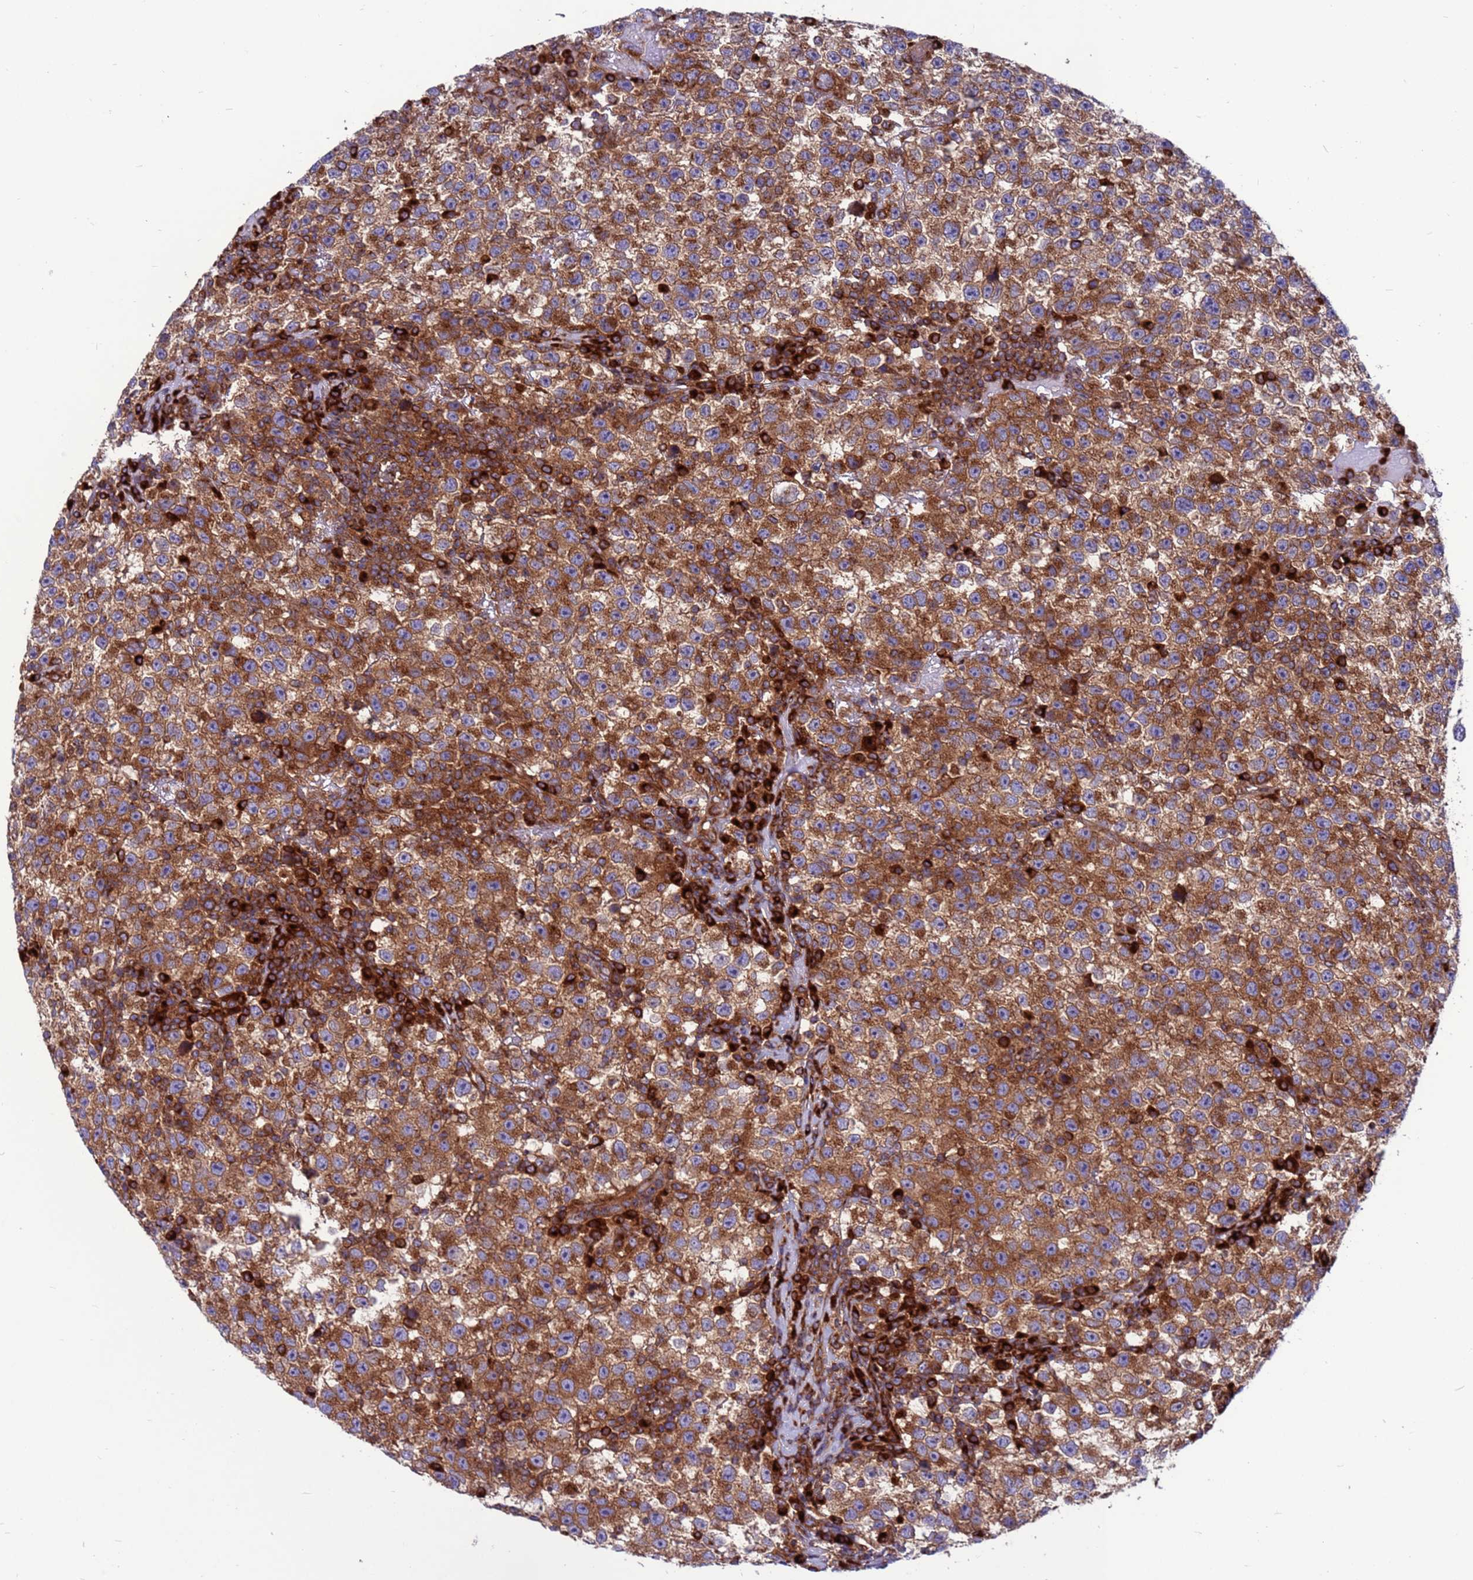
{"staining": {"intensity": "moderate", "quantity": ">75%", "location": "cytoplasmic/membranous"}, "tissue": "testis cancer", "cell_type": "Tumor cells", "image_type": "cancer", "snomed": [{"axis": "morphology", "description": "Seminoma, NOS"}, {"axis": "topography", "description": "Testis"}], "caption": "Immunohistochemistry of human testis cancer reveals medium levels of moderate cytoplasmic/membranous staining in about >75% of tumor cells.", "gene": "ZC3HAV1", "patient": {"sex": "male", "age": 22}}